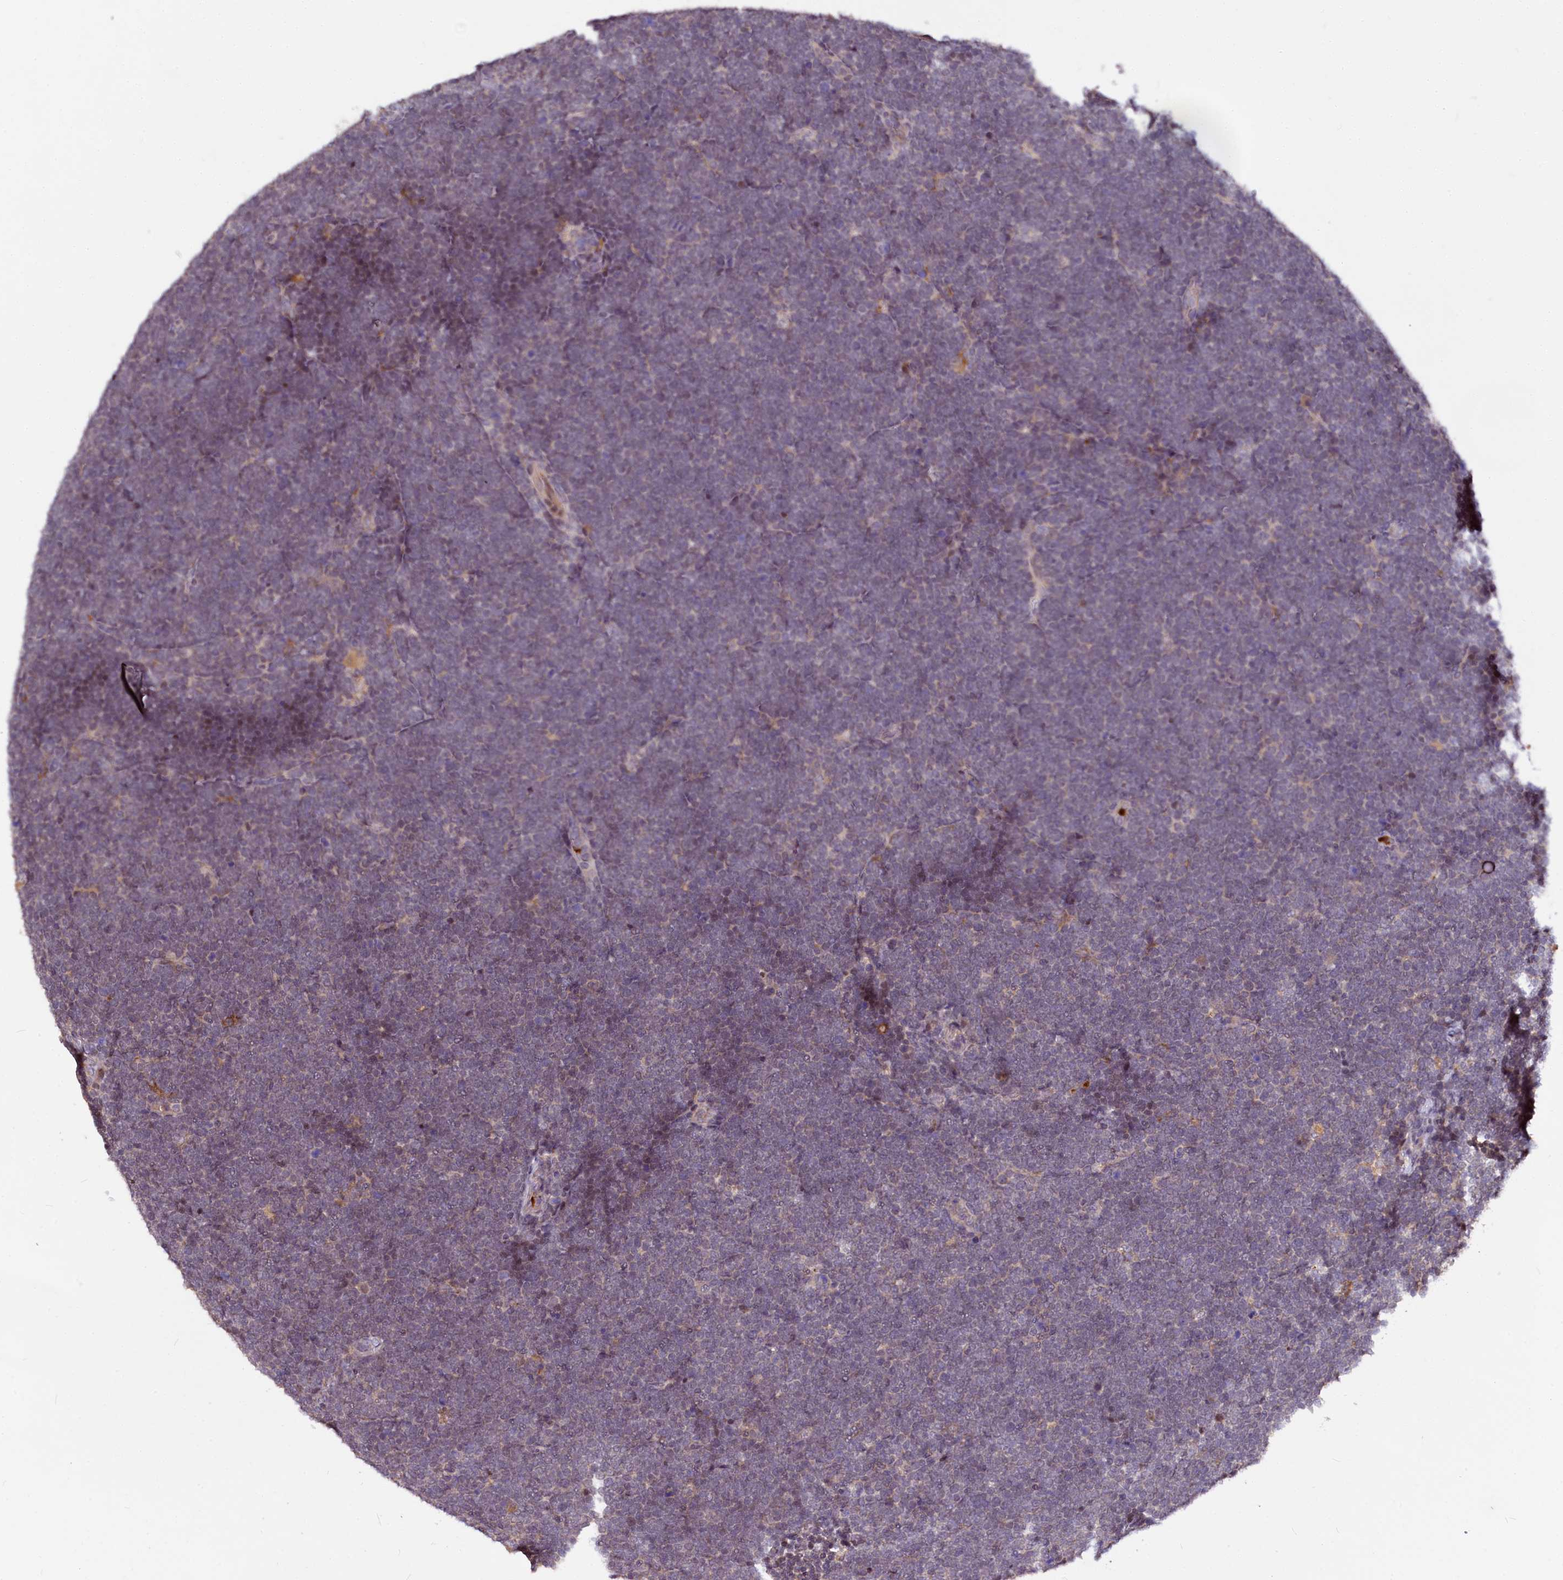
{"staining": {"intensity": "negative", "quantity": "none", "location": "none"}, "tissue": "lymphoma", "cell_type": "Tumor cells", "image_type": "cancer", "snomed": [{"axis": "morphology", "description": "Malignant lymphoma, non-Hodgkin's type, High grade"}, {"axis": "topography", "description": "Lymph node"}], "caption": "Immunohistochemical staining of lymphoma demonstrates no significant expression in tumor cells.", "gene": "ATG101", "patient": {"sex": "male", "age": 13}}